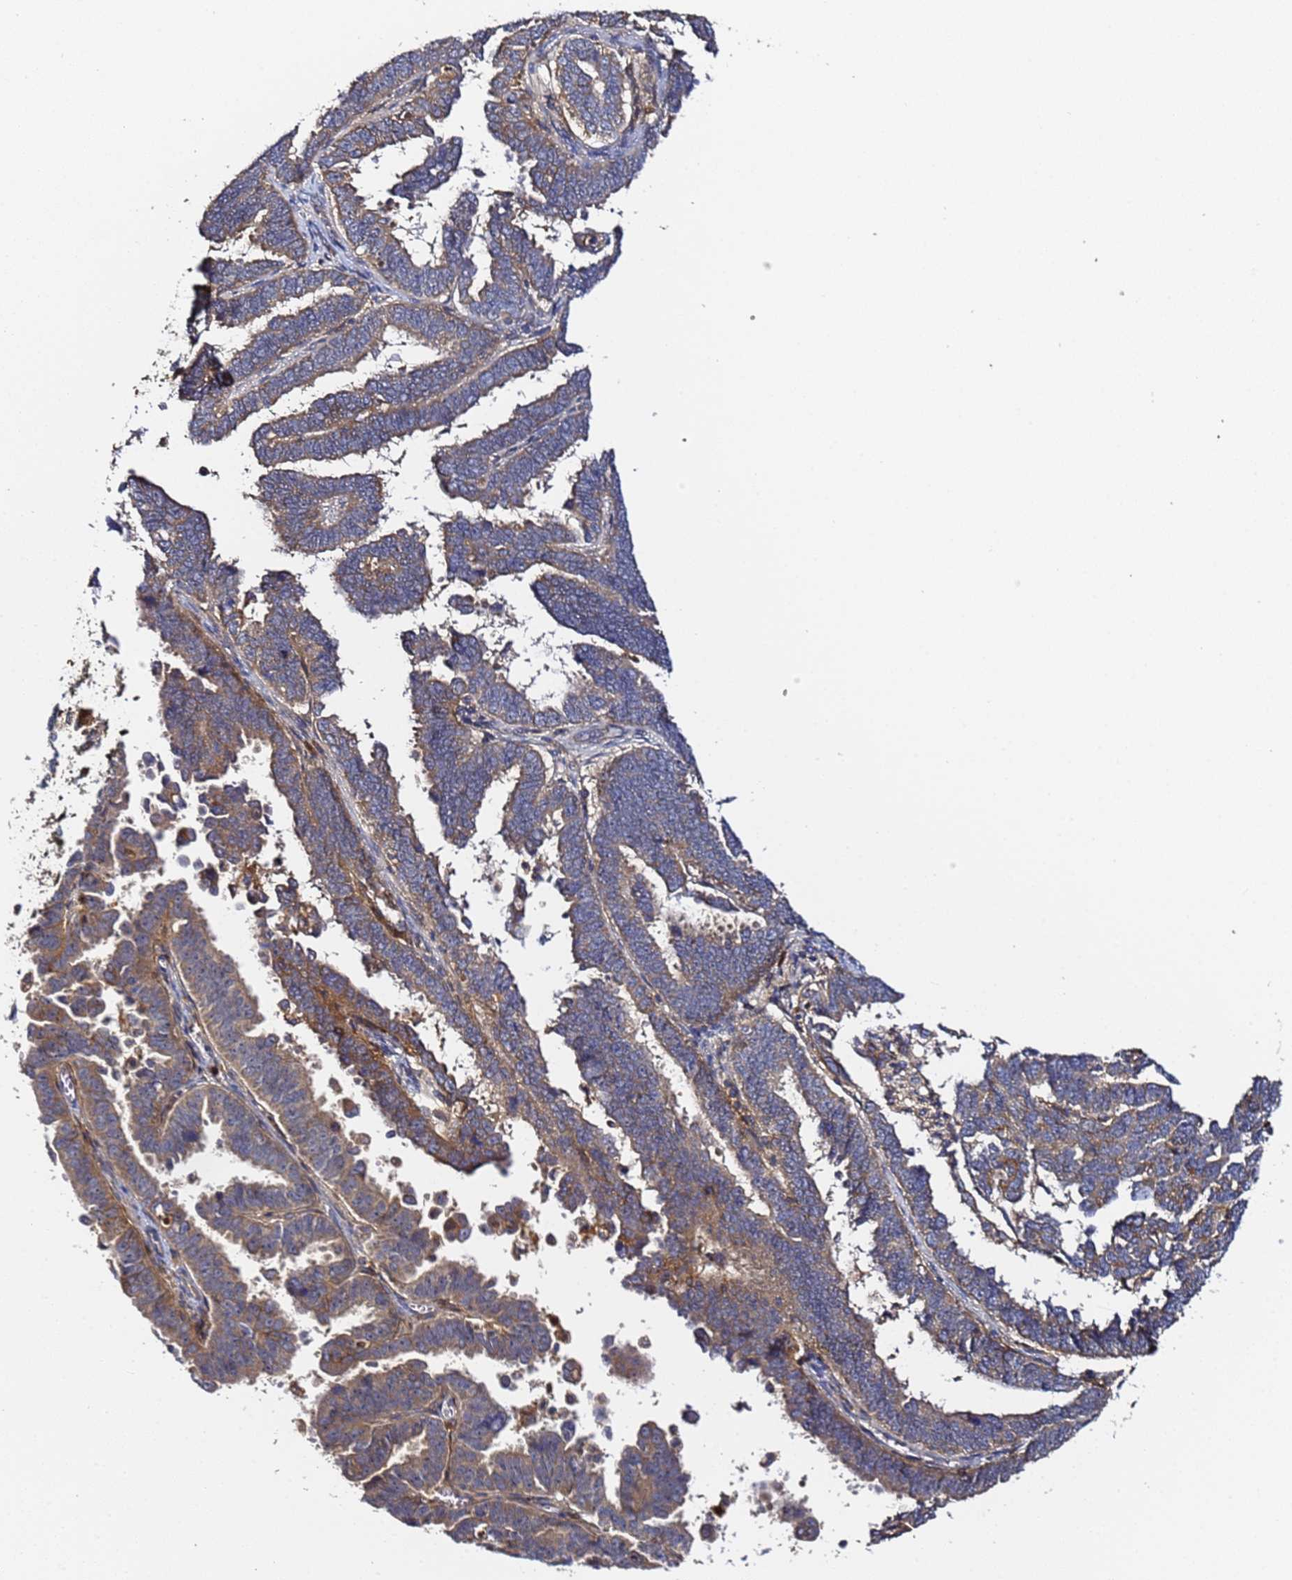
{"staining": {"intensity": "weak", "quantity": "25%-75%", "location": "cytoplasmic/membranous"}, "tissue": "endometrial cancer", "cell_type": "Tumor cells", "image_type": "cancer", "snomed": [{"axis": "morphology", "description": "Adenocarcinoma, NOS"}, {"axis": "topography", "description": "Endometrium"}], "caption": "Adenocarcinoma (endometrial) stained for a protein (brown) shows weak cytoplasmic/membranous positive staining in about 25%-75% of tumor cells.", "gene": "LRRC69", "patient": {"sex": "female", "age": 75}}